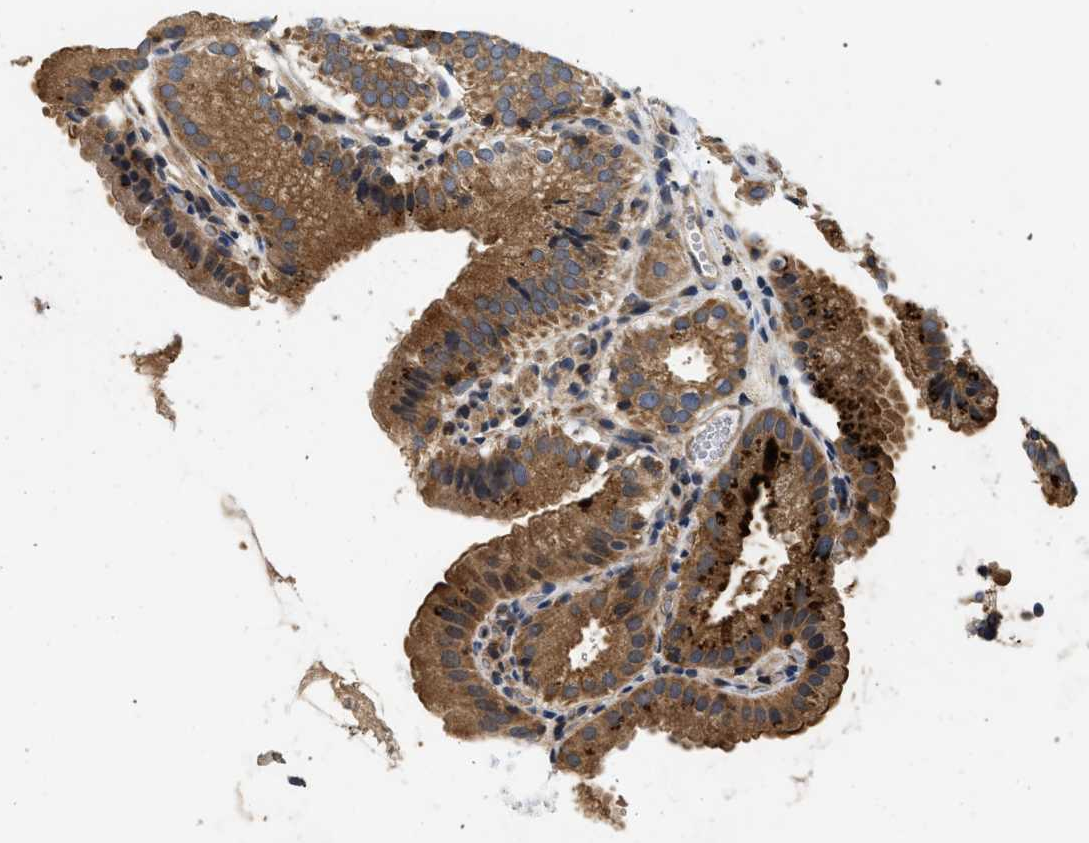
{"staining": {"intensity": "strong", "quantity": ">75%", "location": "cytoplasmic/membranous"}, "tissue": "gallbladder", "cell_type": "Glandular cells", "image_type": "normal", "snomed": [{"axis": "morphology", "description": "Normal tissue, NOS"}, {"axis": "topography", "description": "Gallbladder"}], "caption": "This image reveals IHC staining of unremarkable gallbladder, with high strong cytoplasmic/membranous expression in about >75% of glandular cells.", "gene": "HMGCR", "patient": {"sex": "male", "age": 54}}